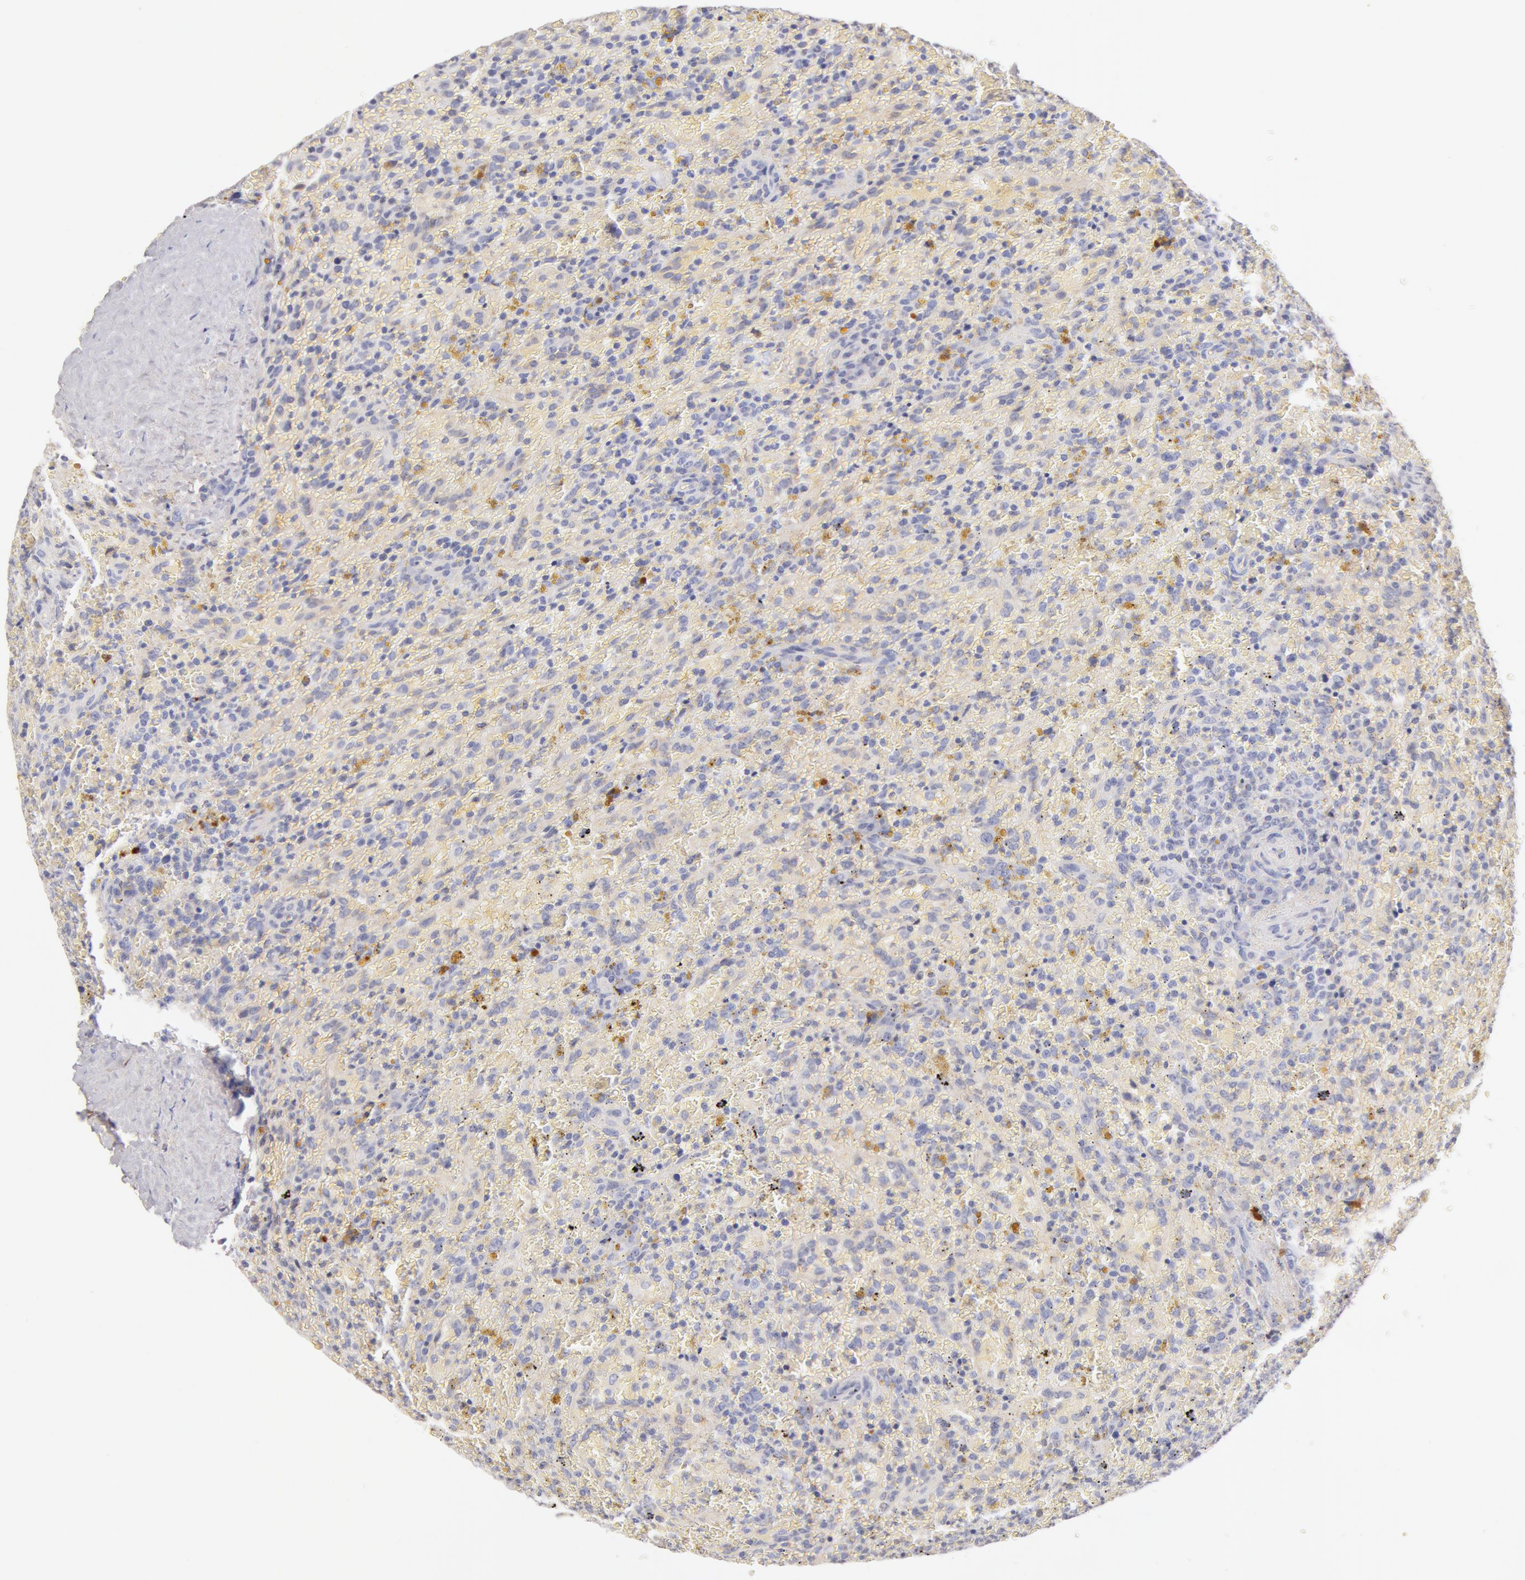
{"staining": {"intensity": "negative", "quantity": "none", "location": "none"}, "tissue": "lymphoma", "cell_type": "Tumor cells", "image_type": "cancer", "snomed": [{"axis": "morphology", "description": "Malignant lymphoma, non-Hodgkin's type, High grade"}, {"axis": "topography", "description": "Spleen"}, {"axis": "topography", "description": "Lymph node"}], "caption": "Malignant lymphoma, non-Hodgkin's type (high-grade) was stained to show a protein in brown. There is no significant expression in tumor cells.", "gene": "GC", "patient": {"sex": "female", "age": 70}}